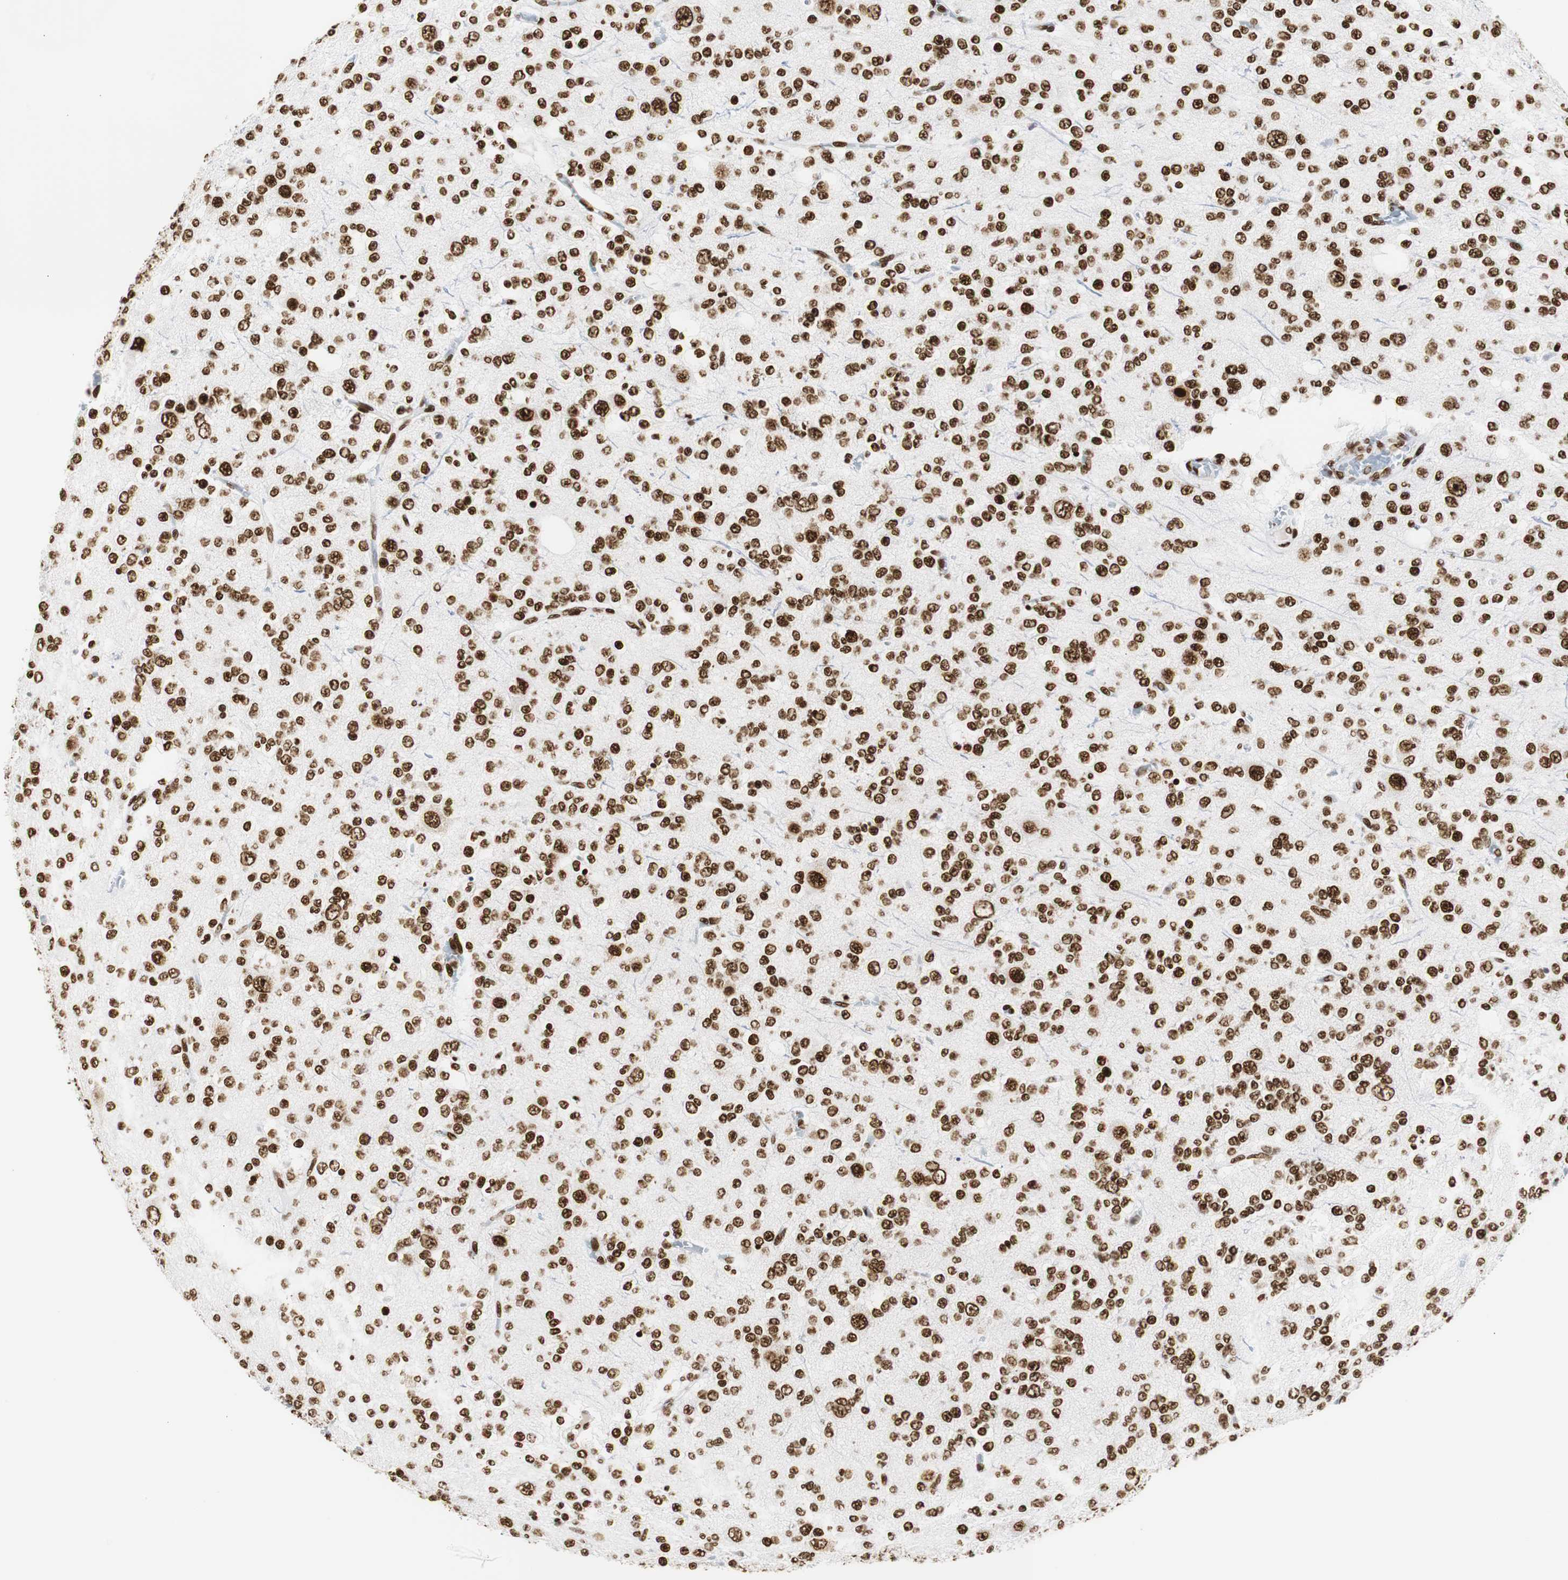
{"staining": {"intensity": "strong", "quantity": ">75%", "location": "nuclear"}, "tissue": "glioma", "cell_type": "Tumor cells", "image_type": "cancer", "snomed": [{"axis": "morphology", "description": "Glioma, malignant, Low grade"}, {"axis": "topography", "description": "Brain"}], "caption": "Human glioma stained with a brown dye reveals strong nuclear positive expression in about >75% of tumor cells.", "gene": "HNRNPH2", "patient": {"sex": "male", "age": 38}}